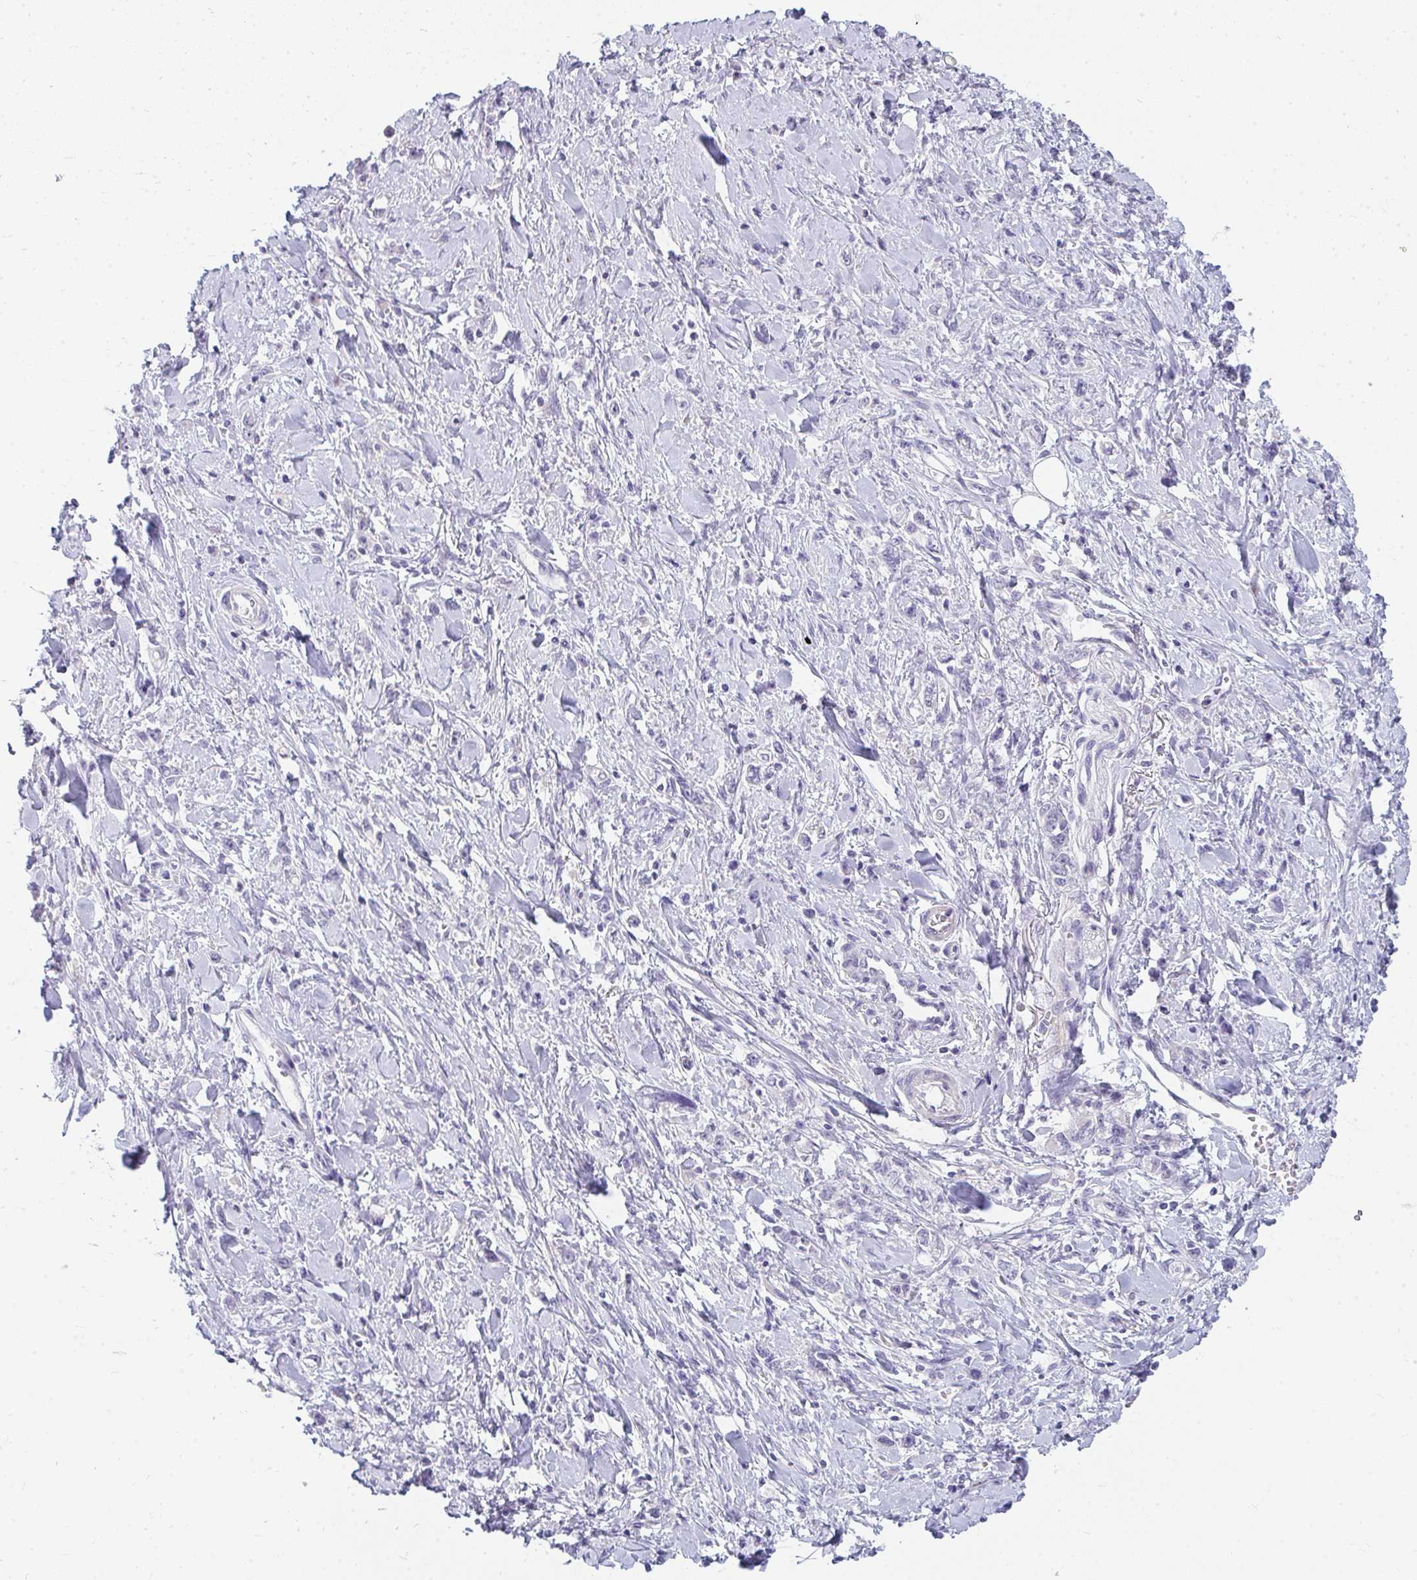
{"staining": {"intensity": "negative", "quantity": "none", "location": "none"}, "tissue": "stomach cancer", "cell_type": "Tumor cells", "image_type": "cancer", "snomed": [{"axis": "morphology", "description": "Adenocarcinoma, NOS"}, {"axis": "topography", "description": "Stomach"}], "caption": "IHC micrograph of neoplastic tissue: stomach adenocarcinoma stained with DAB (3,3'-diaminobenzidine) reveals no significant protein expression in tumor cells.", "gene": "PPP1R3G", "patient": {"sex": "female", "age": 76}}